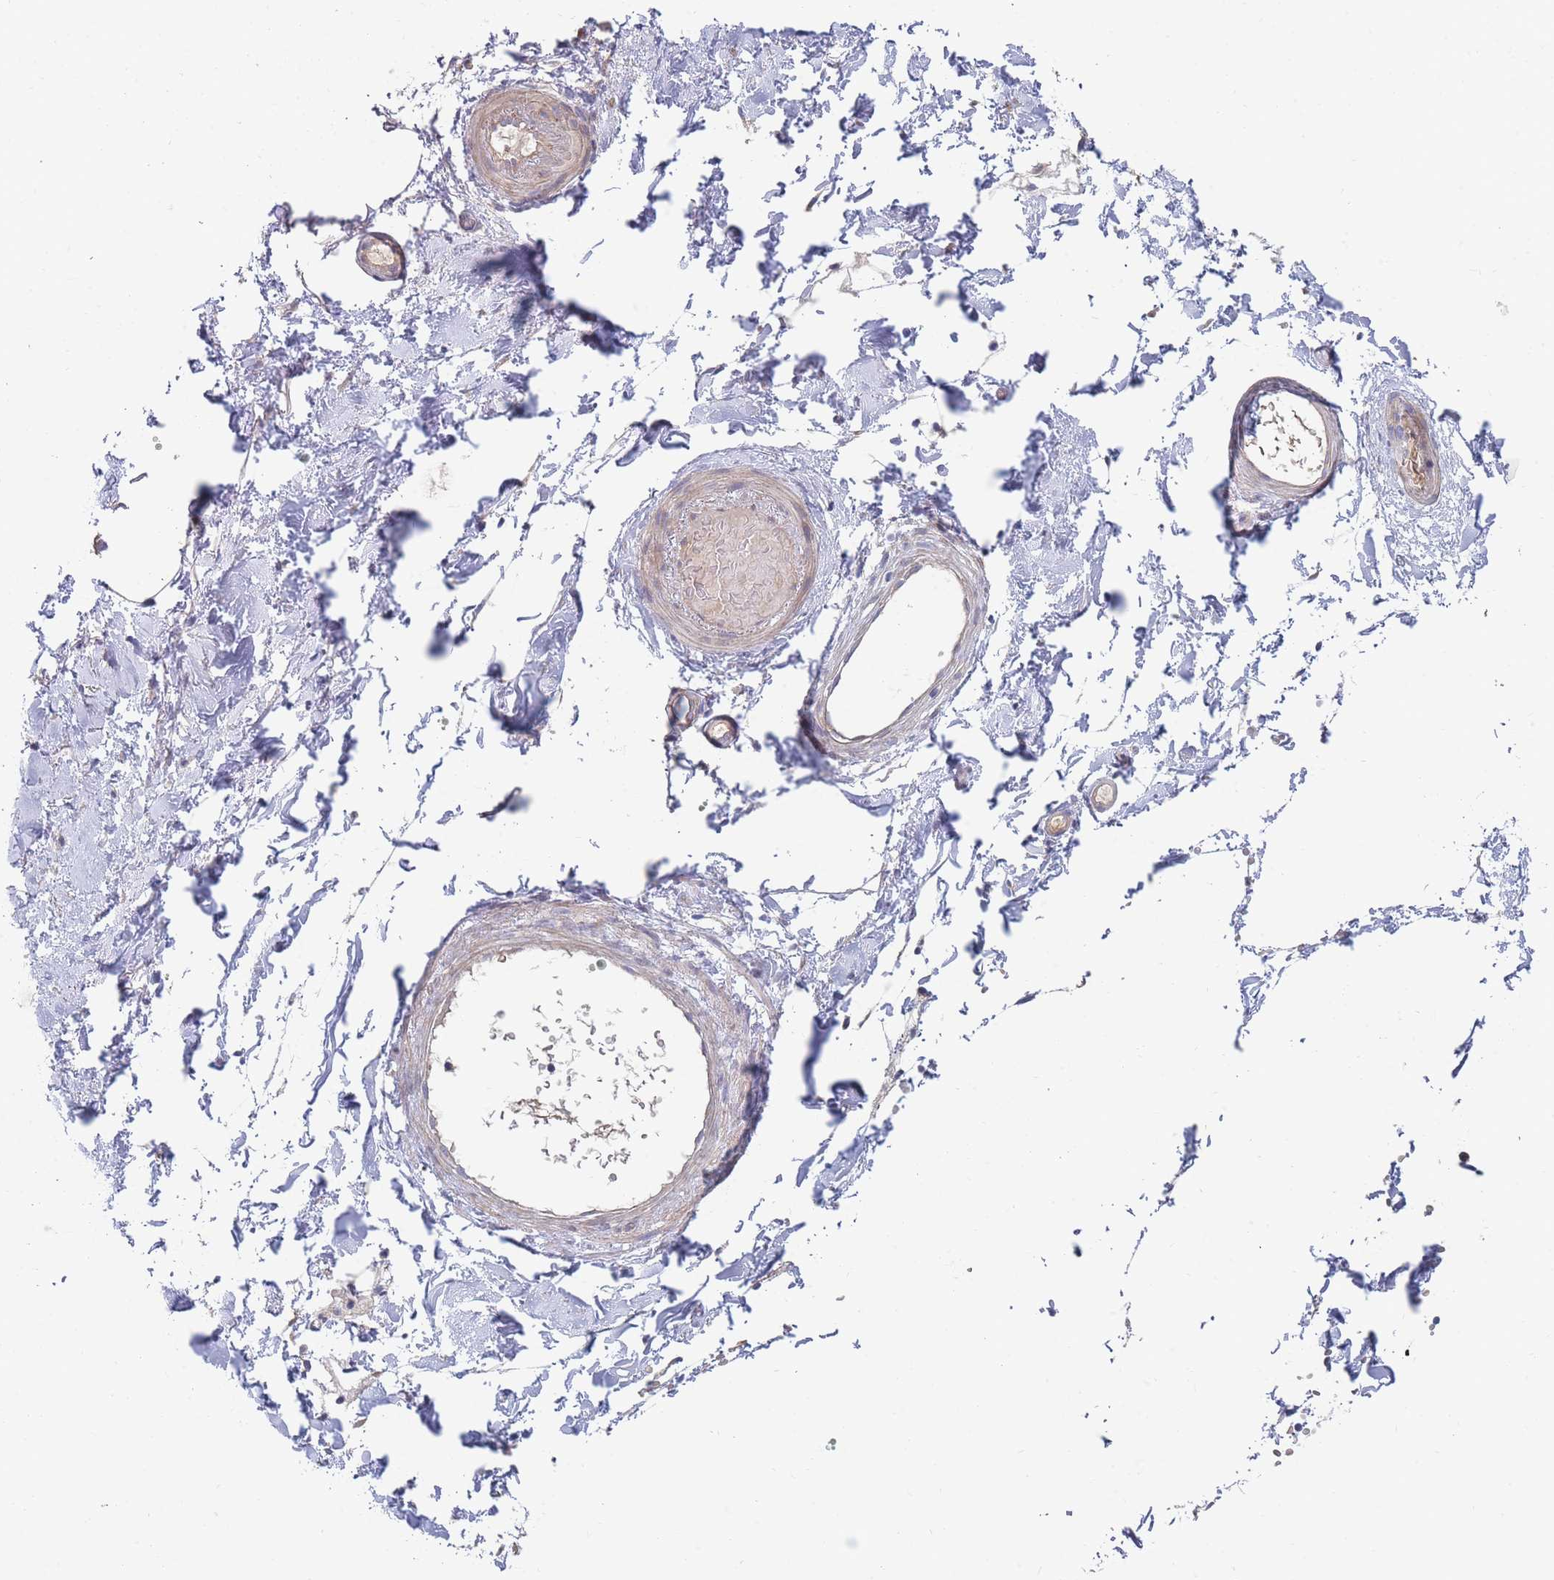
{"staining": {"intensity": "negative", "quantity": "none", "location": "none"}, "tissue": "adipose tissue", "cell_type": "Adipocytes", "image_type": "normal", "snomed": [{"axis": "morphology", "description": "Normal tissue, NOS"}, {"axis": "topography", "description": "Soft tissue"}, {"axis": "topography", "description": "Adipose tissue"}, {"axis": "topography", "description": "Vascular tissue"}, {"axis": "topography", "description": "Peripheral nerve tissue"}], "caption": "Adipocytes show no significant protein positivity in normal adipose tissue.", "gene": "NUB1", "patient": {"sex": "male", "age": 74}}